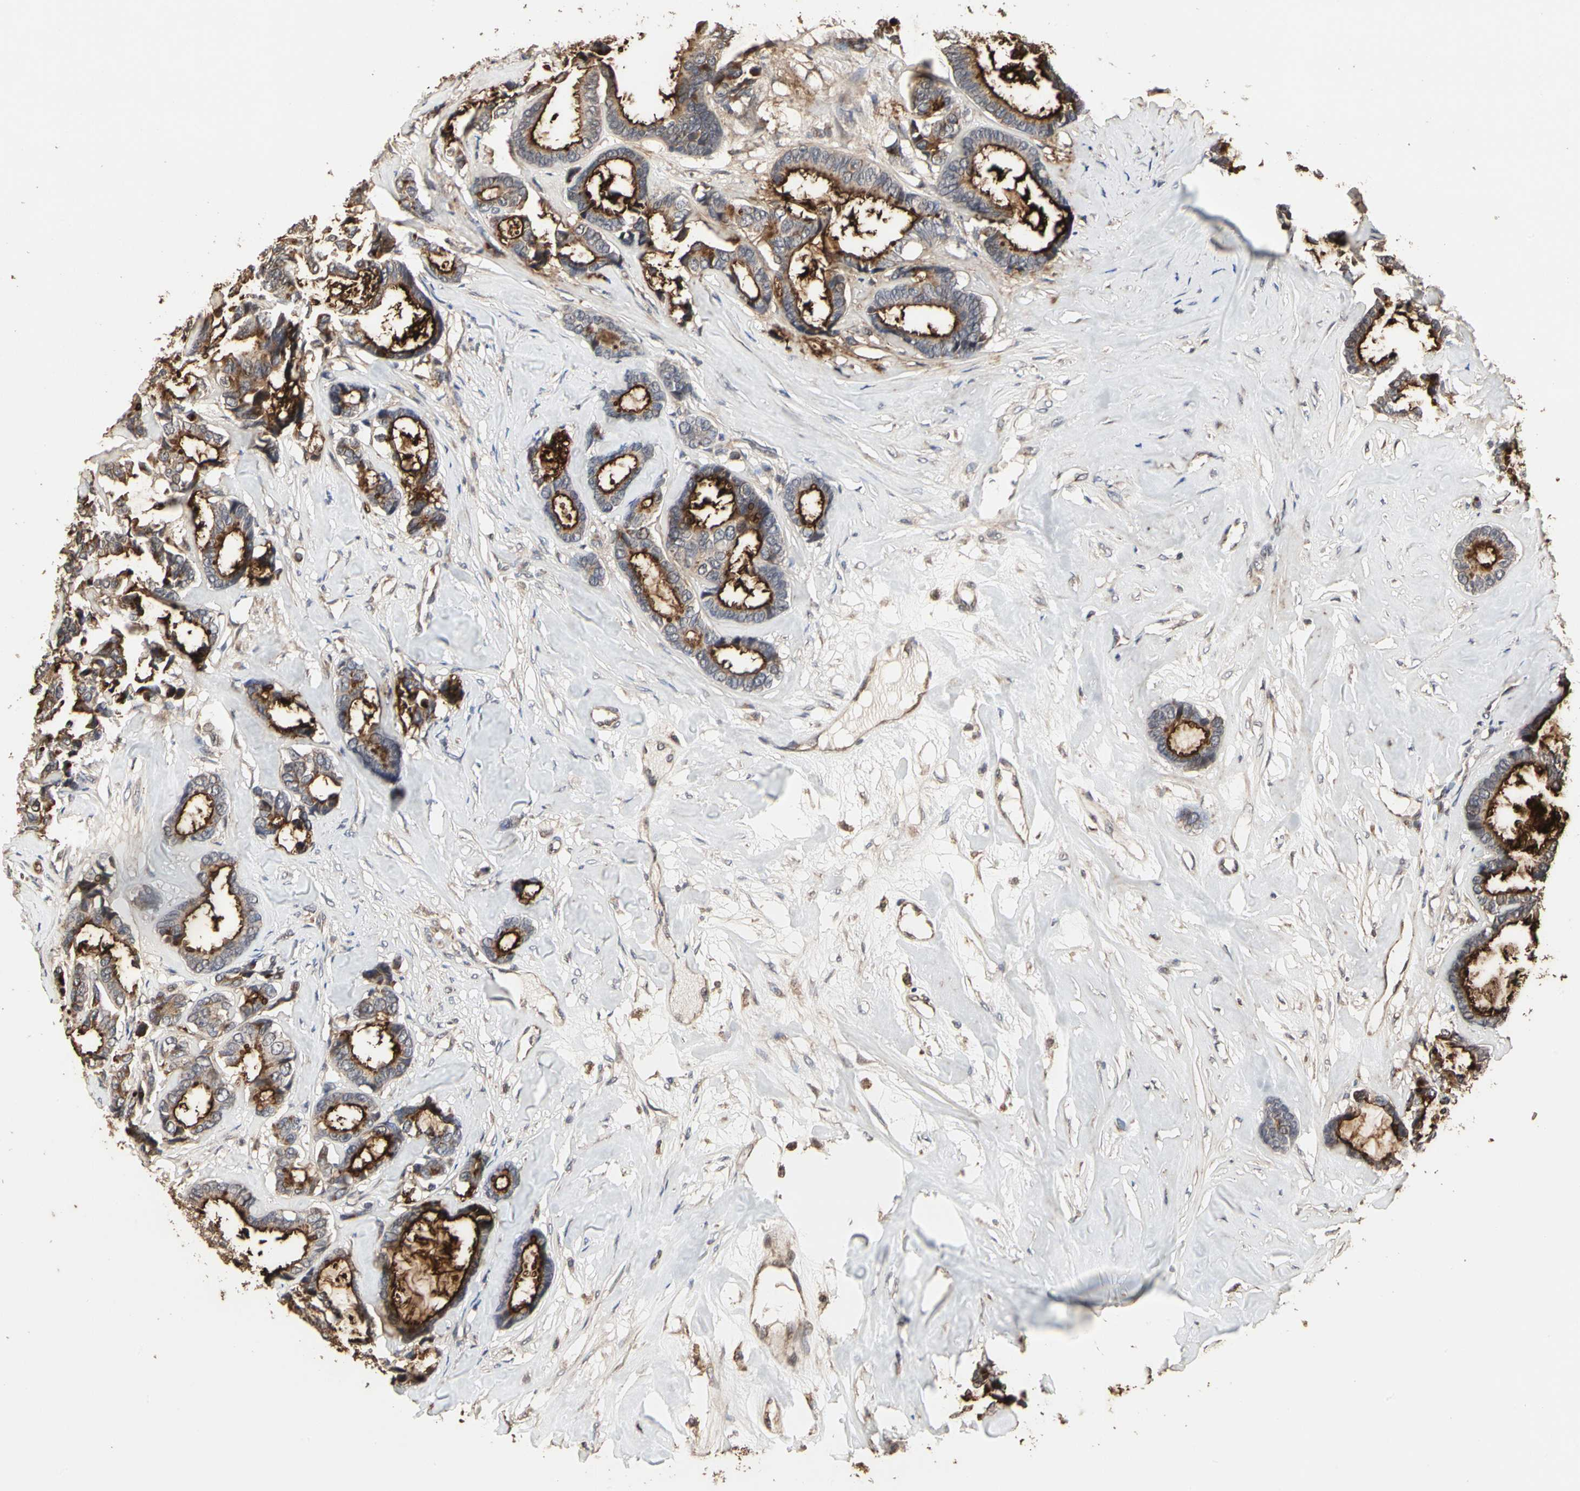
{"staining": {"intensity": "strong", "quantity": "25%-75%", "location": "cytoplasmic/membranous"}, "tissue": "breast cancer", "cell_type": "Tumor cells", "image_type": "cancer", "snomed": [{"axis": "morphology", "description": "Duct carcinoma"}, {"axis": "topography", "description": "Breast"}], "caption": "High-magnification brightfield microscopy of breast intraductal carcinoma stained with DAB (brown) and counterstained with hematoxylin (blue). tumor cells exhibit strong cytoplasmic/membranous staining is present in approximately25%-75% of cells.", "gene": "TAOK1", "patient": {"sex": "female", "age": 87}}